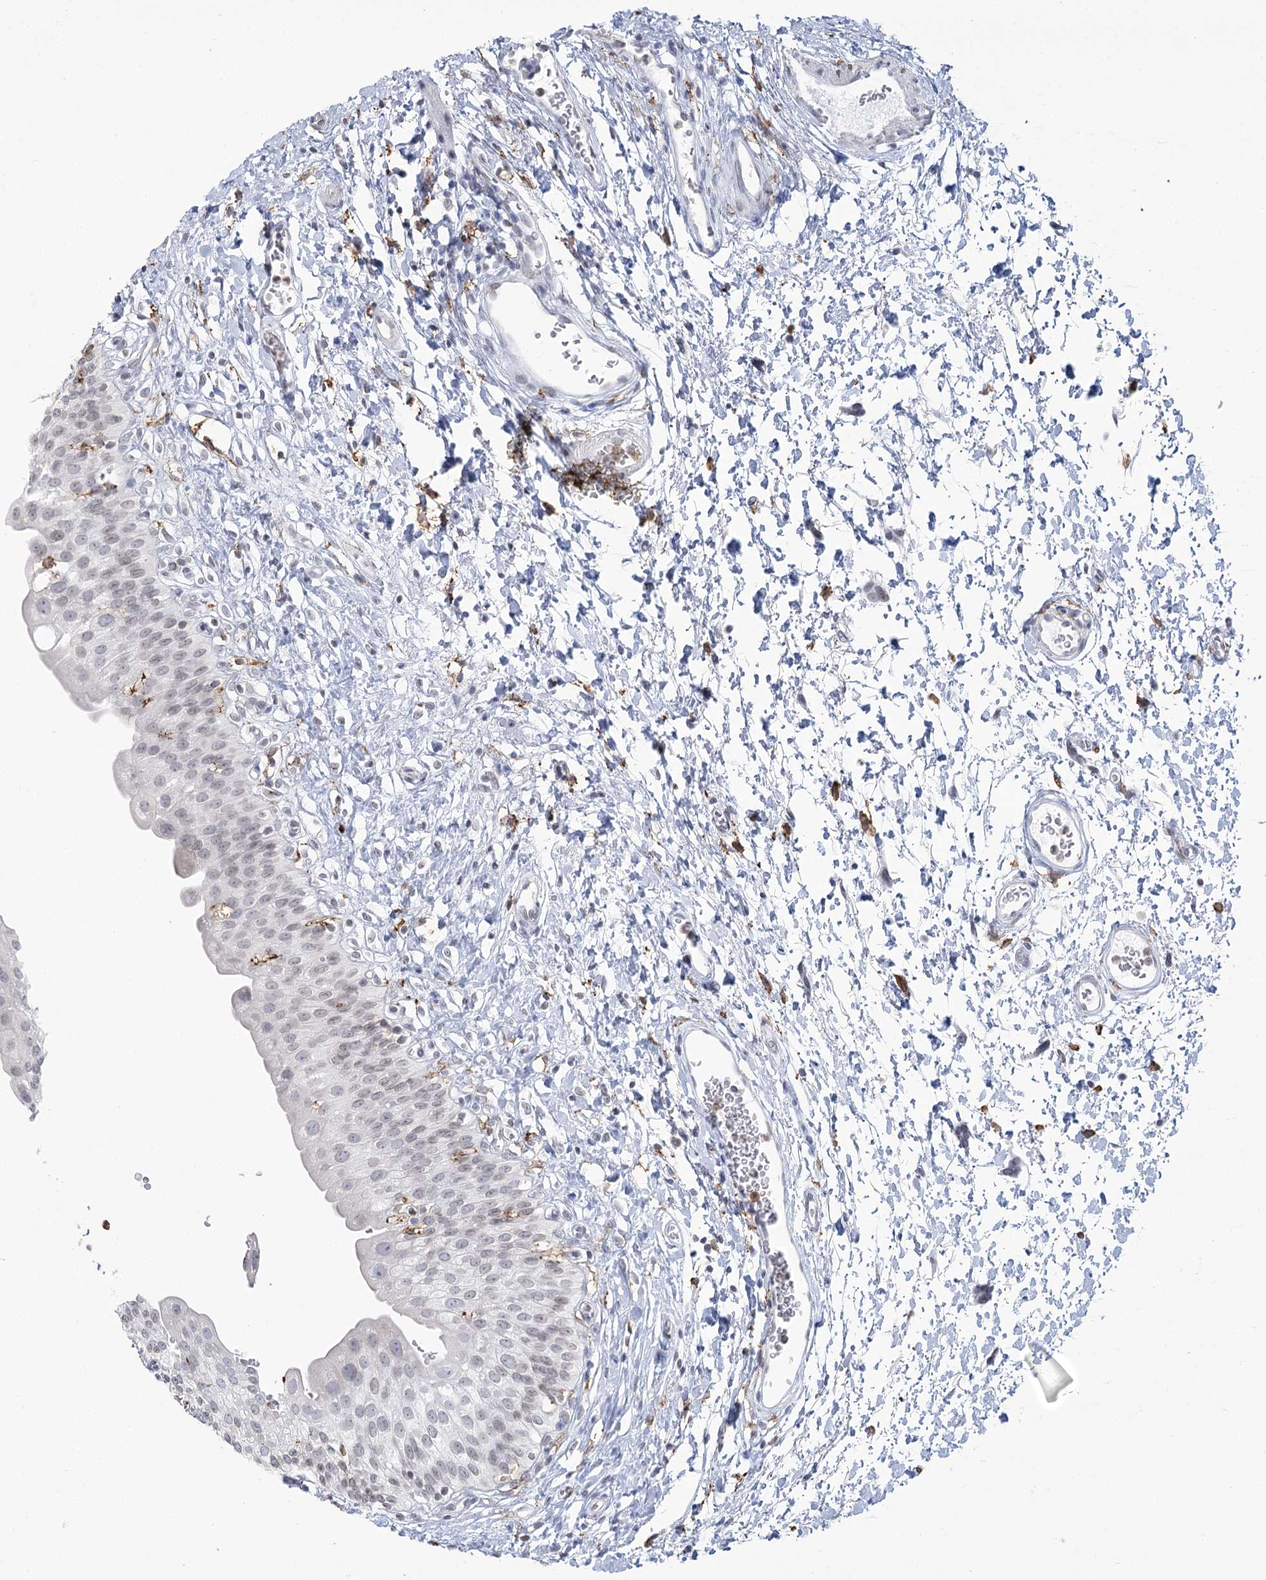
{"staining": {"intensity": "weak", "quantity": "<25%", "location": "nuclear"}, "tissue": "urinary bladder", "cell_type": "Urothelial cells", "image_type": "normal", "snomed": [{"axis": "morphology", "description": "Normal tissue, NOS"}, {"axis": "topography", "description": "Urinary bladder"}], "caption": "Urothelial cells show no significant protein expression in unremarkable urinary bladder. The staining is performed using DAB brown chromogen with nuclei counter-stained in using hematoxylin.", "gene": "C11orf1", "patient": {"sex": "male", "age": 51}}